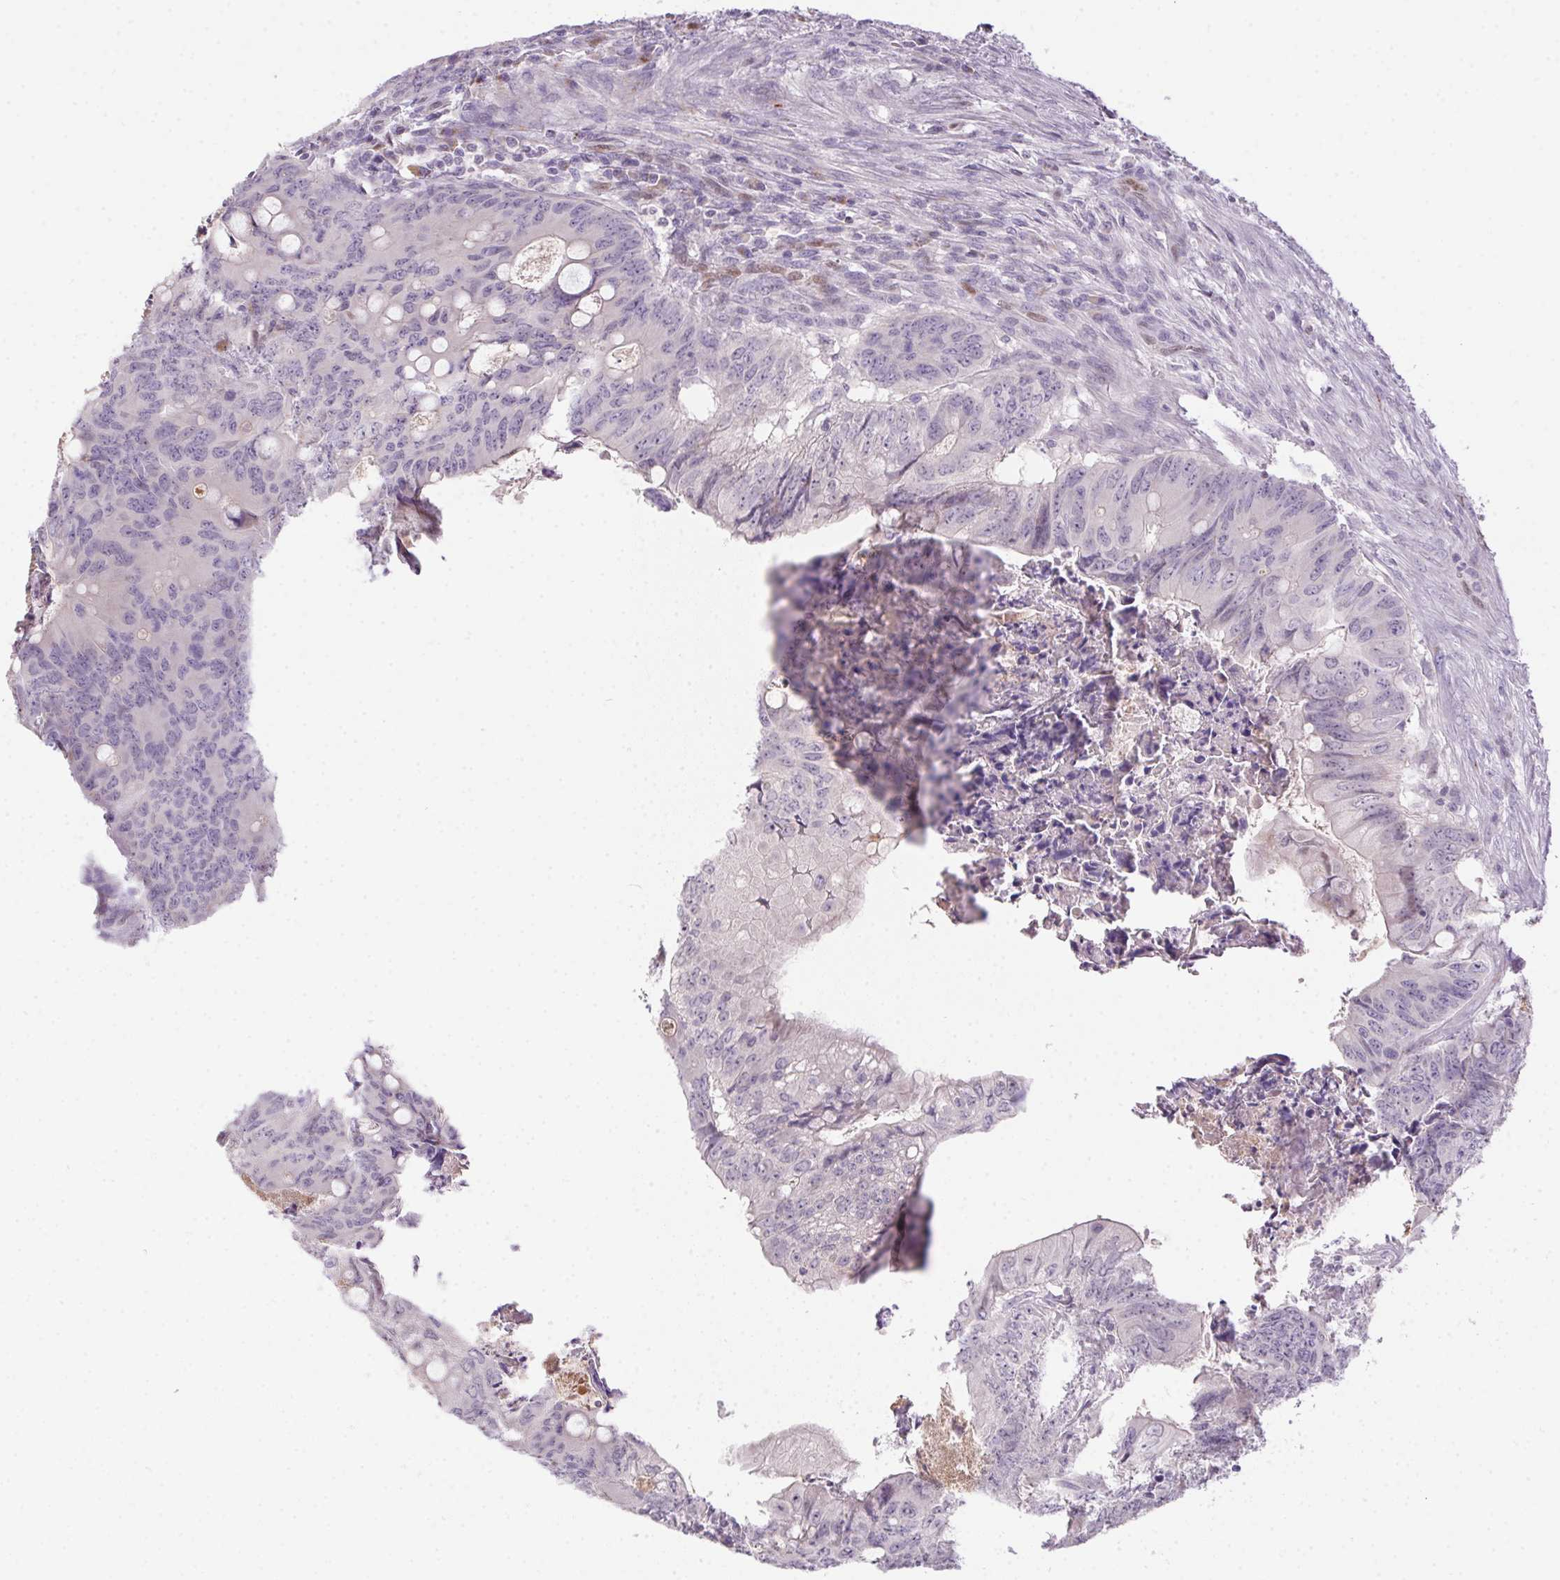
{"staining": {"intensity": "negative", "quantity": "none", "location": "none"}, "tissue": "colorectal cancer", "cell_type": "Tumor cells", "image_type": "cancer", "snomed": [{"axis": "morphology", "description": "Adenocarcinoma, NOS"}, {"axis": "topography", "description": "Colon"}], "caption": "An immunohistochemistry (IHC) image of colorectal cancer (adenocarcinoma) is shown. There is no staining in tumor cells of colorectal cancer (adenocarcinoma).", "gene": "SP9", "patient": {"sex": "female", "age": 74}}